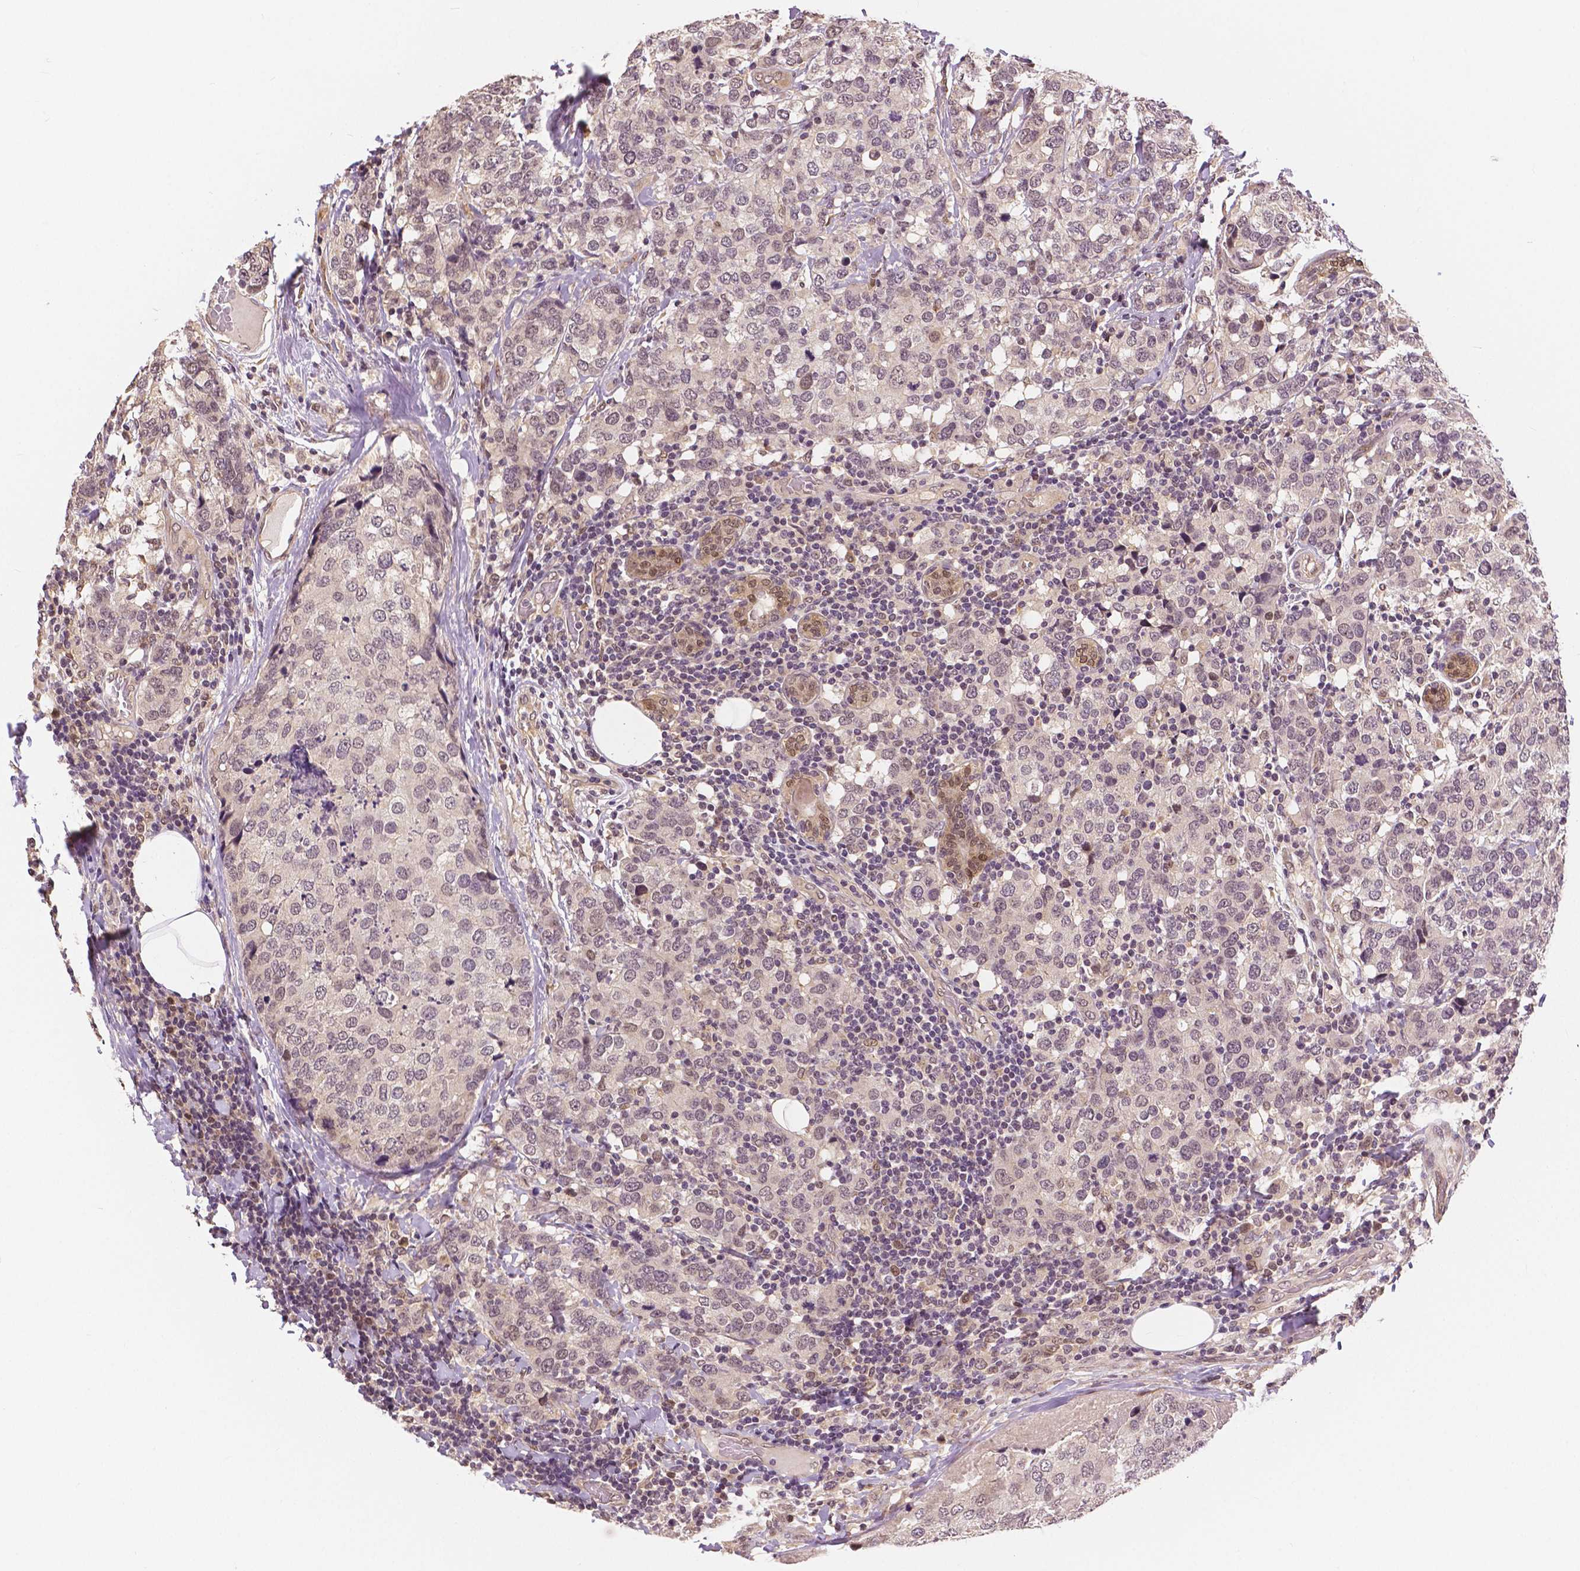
{"staining": {"intensity": "negative", "quantity": "none", "location": "none"}, "tissue": "breast cancer", "cell_type": "Tumor cells", "image_type": "cancer", "snomed": [{"axis": "morphology", "description": "Lobular carcinoma"}, {"axis": "topography", "description": "Breast"}], "caption": "Tumor cells show no significant expression in breast cancer (lobular carcinoma).", "gene": "MAP1LC3B", "patient": {"sex": "female", "age": 59}}